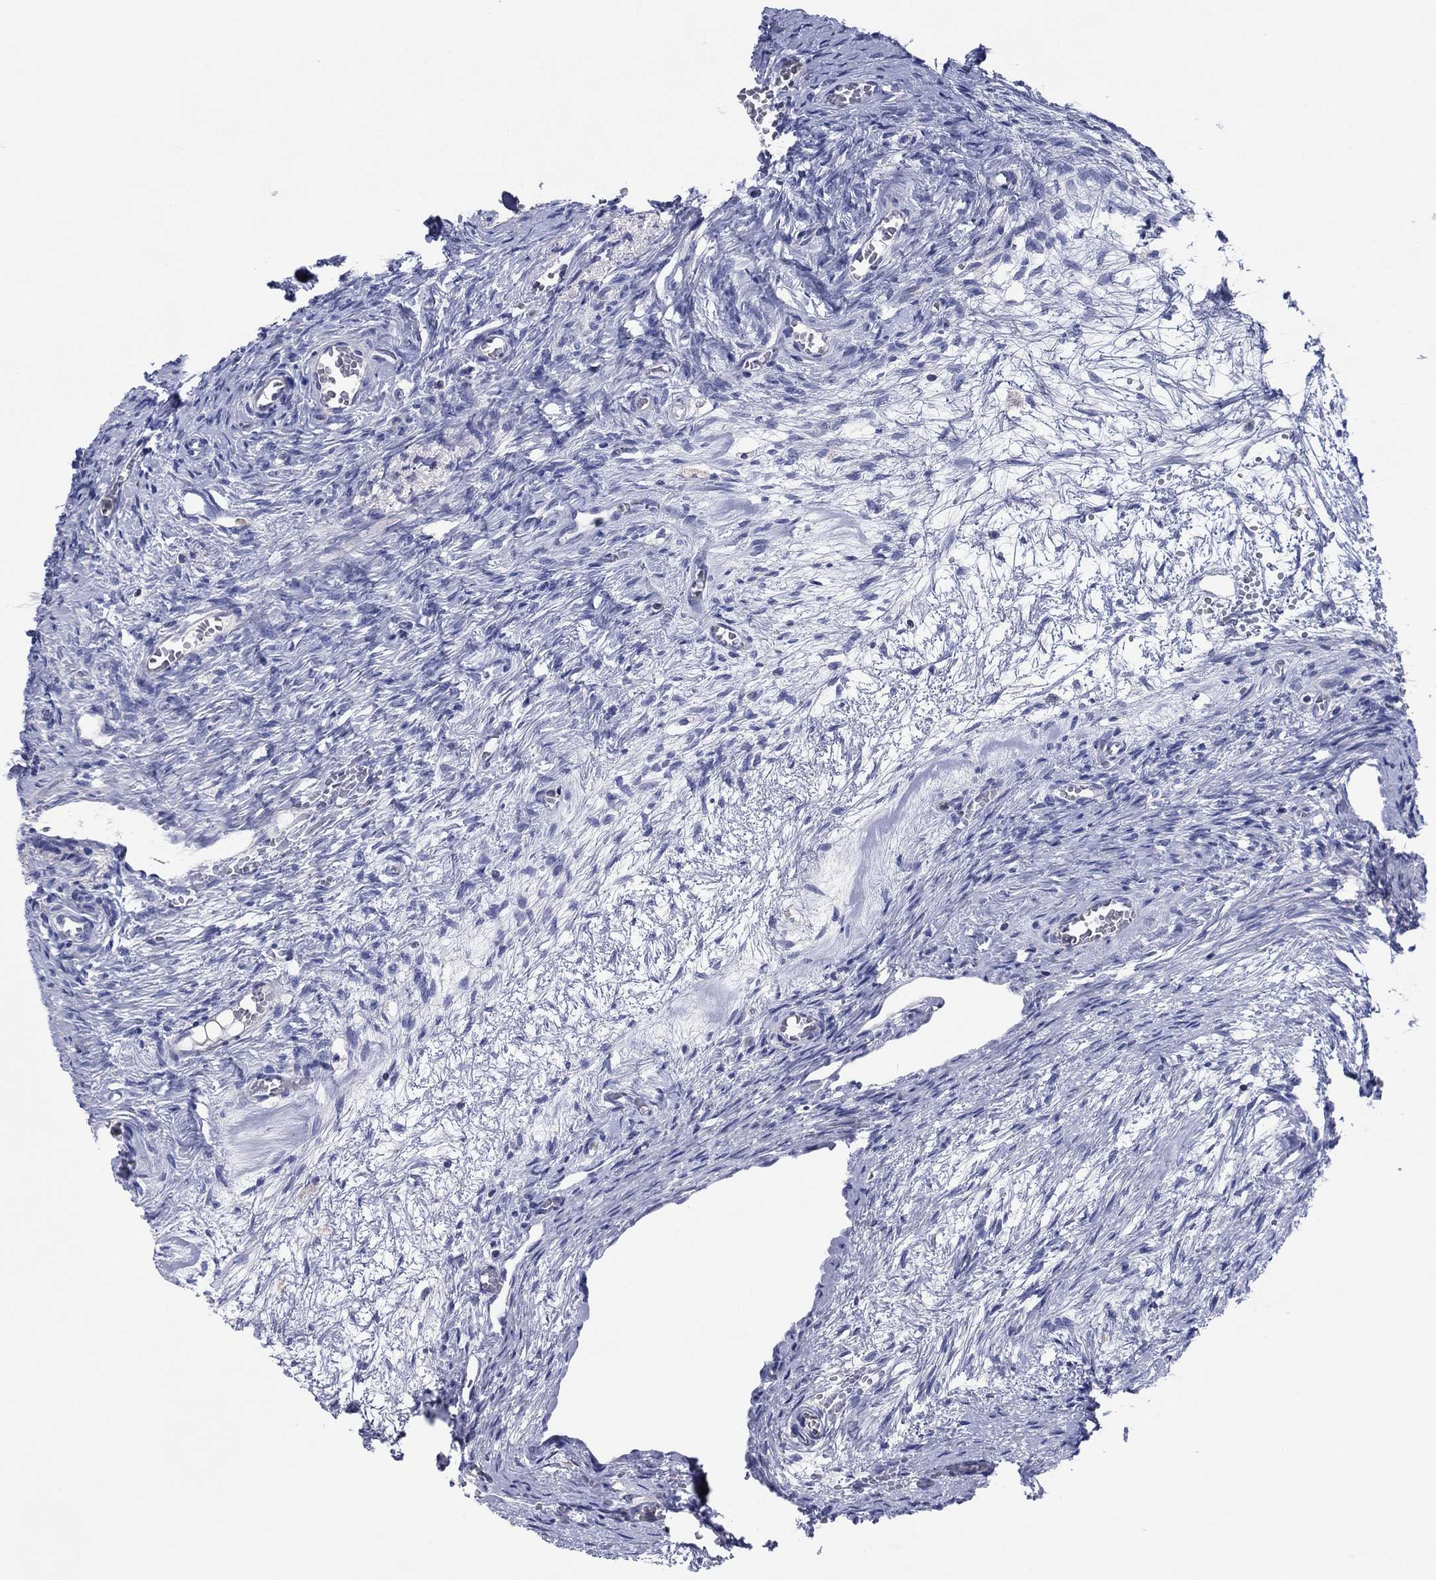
{"staining": {"intensity": "negative", "quantity": "none", "location": "none"}, "tissue": "ovary", "cell_type": "Ovarian stroma cells", "image_type": "normal", "snomed": [{"axis": "morphology", "description": "Normal tissue, NOS"}, {"axis": "topography", "description": "Ovary"}], "caption": "An image of human ovary is negative for staining in ovarian stroma cells. Brightfield microscopy of immunohistochemistry (IHC) stained with DAB (brown) and hematoxylin (blue), captured at high magnification.", "gene": "PVR", "patient": {"sex": "female", "age": 39}}